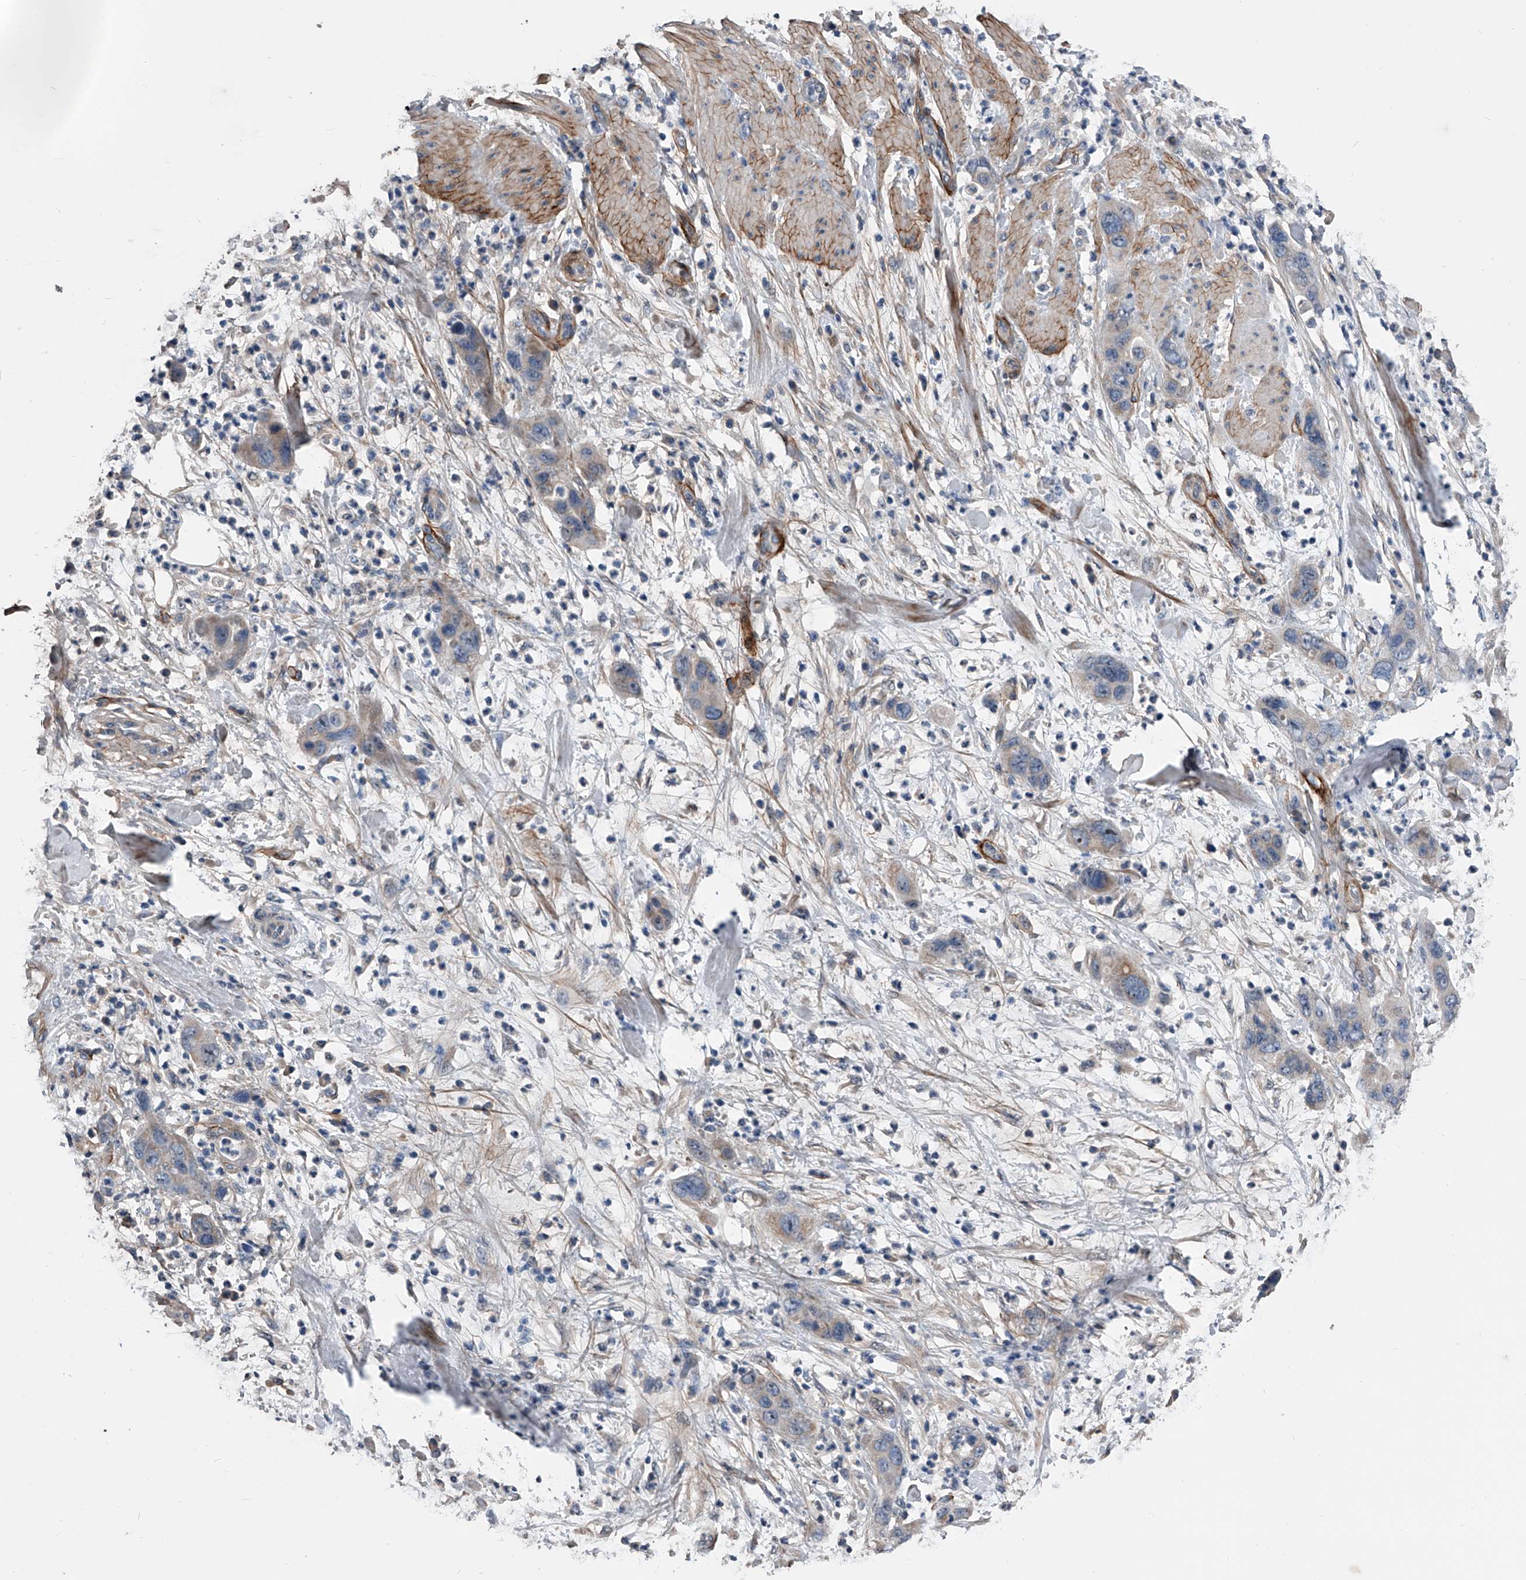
{"staining": {"intensity": "weak", "quantity": "<25%", "location": "cytoplasmic/membranous"}, "tissue": "pancreatic cancer", "cell_type": "Tumor cells", "image_type": "cancer", "snomed": [{"axis": "morphology", "description": "Adenocarcinoma, NOS"}, {"axis": "topography", "description": "Pancreas"}], "caption": "Immunohistochemistry image of pancreatic cancer (adenocarcinoma) stained for a protein (brown), which exhibits no staining in tumor cells.", "gene": "PHACTR1", "patient": {"sex": "female", "age": 71}}